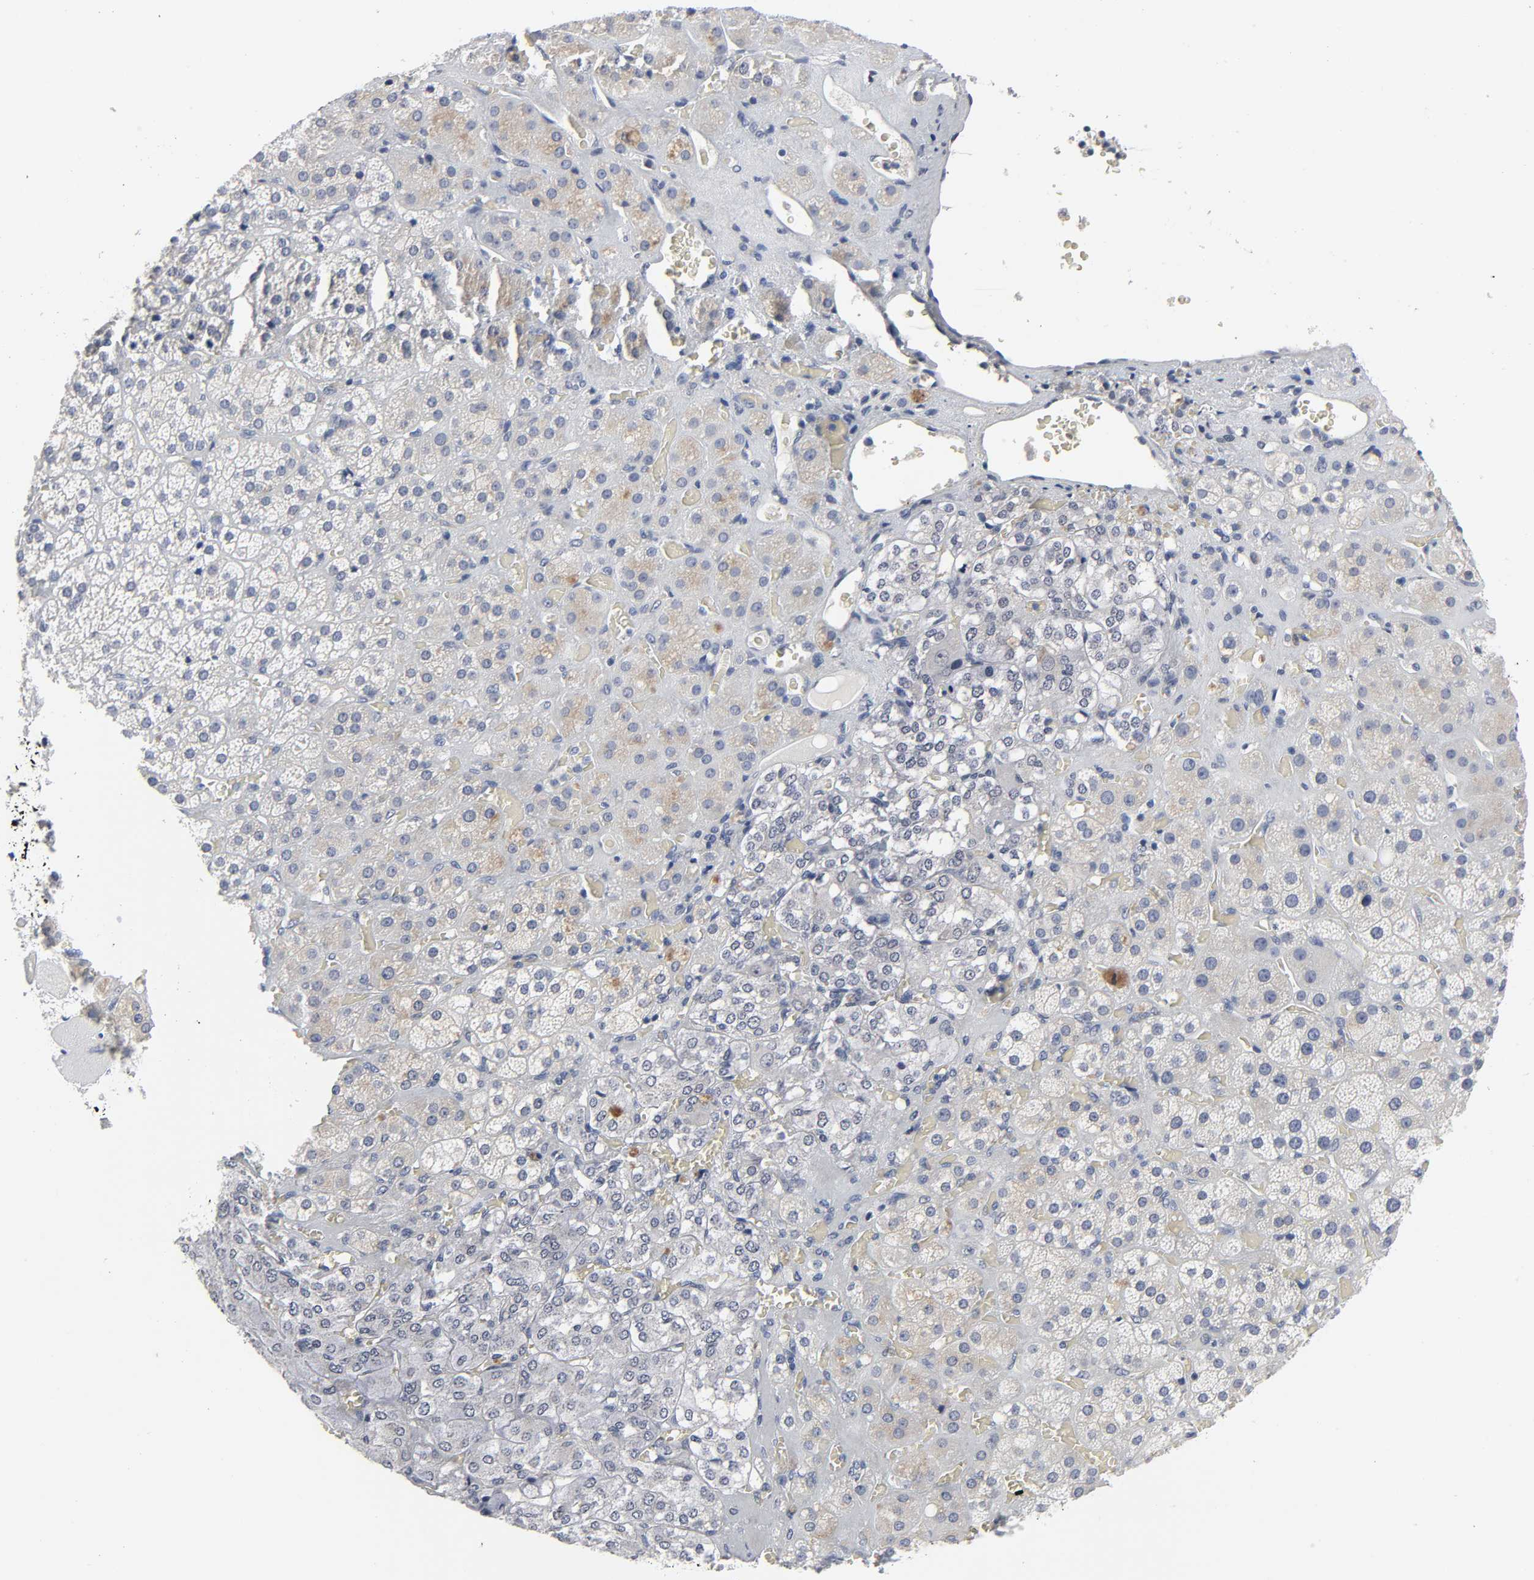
{"staining": {"intensity": "weak", "quantity": "25%-75%", "location": "cytoplasmic/membranous"}, "tissue": "adrenal gland", "cell_type": "Glandular cells", "image_type": "normal", "snomed": [{"axis": "morphology", "description": "Normal tissue, NOS"}, {"axis": "topography", "description": "Adrenal gland"}], "caption": "Glandular cells exhibit weak cytoplasmic/membranous staining in approximately 25%-75% of cells in normal adrenal gland. (brown staining indicates protein expression, while blue staining denotes nuclei).", "gene": "SALL2", "patient": {"sex": "female", "age": 71}}